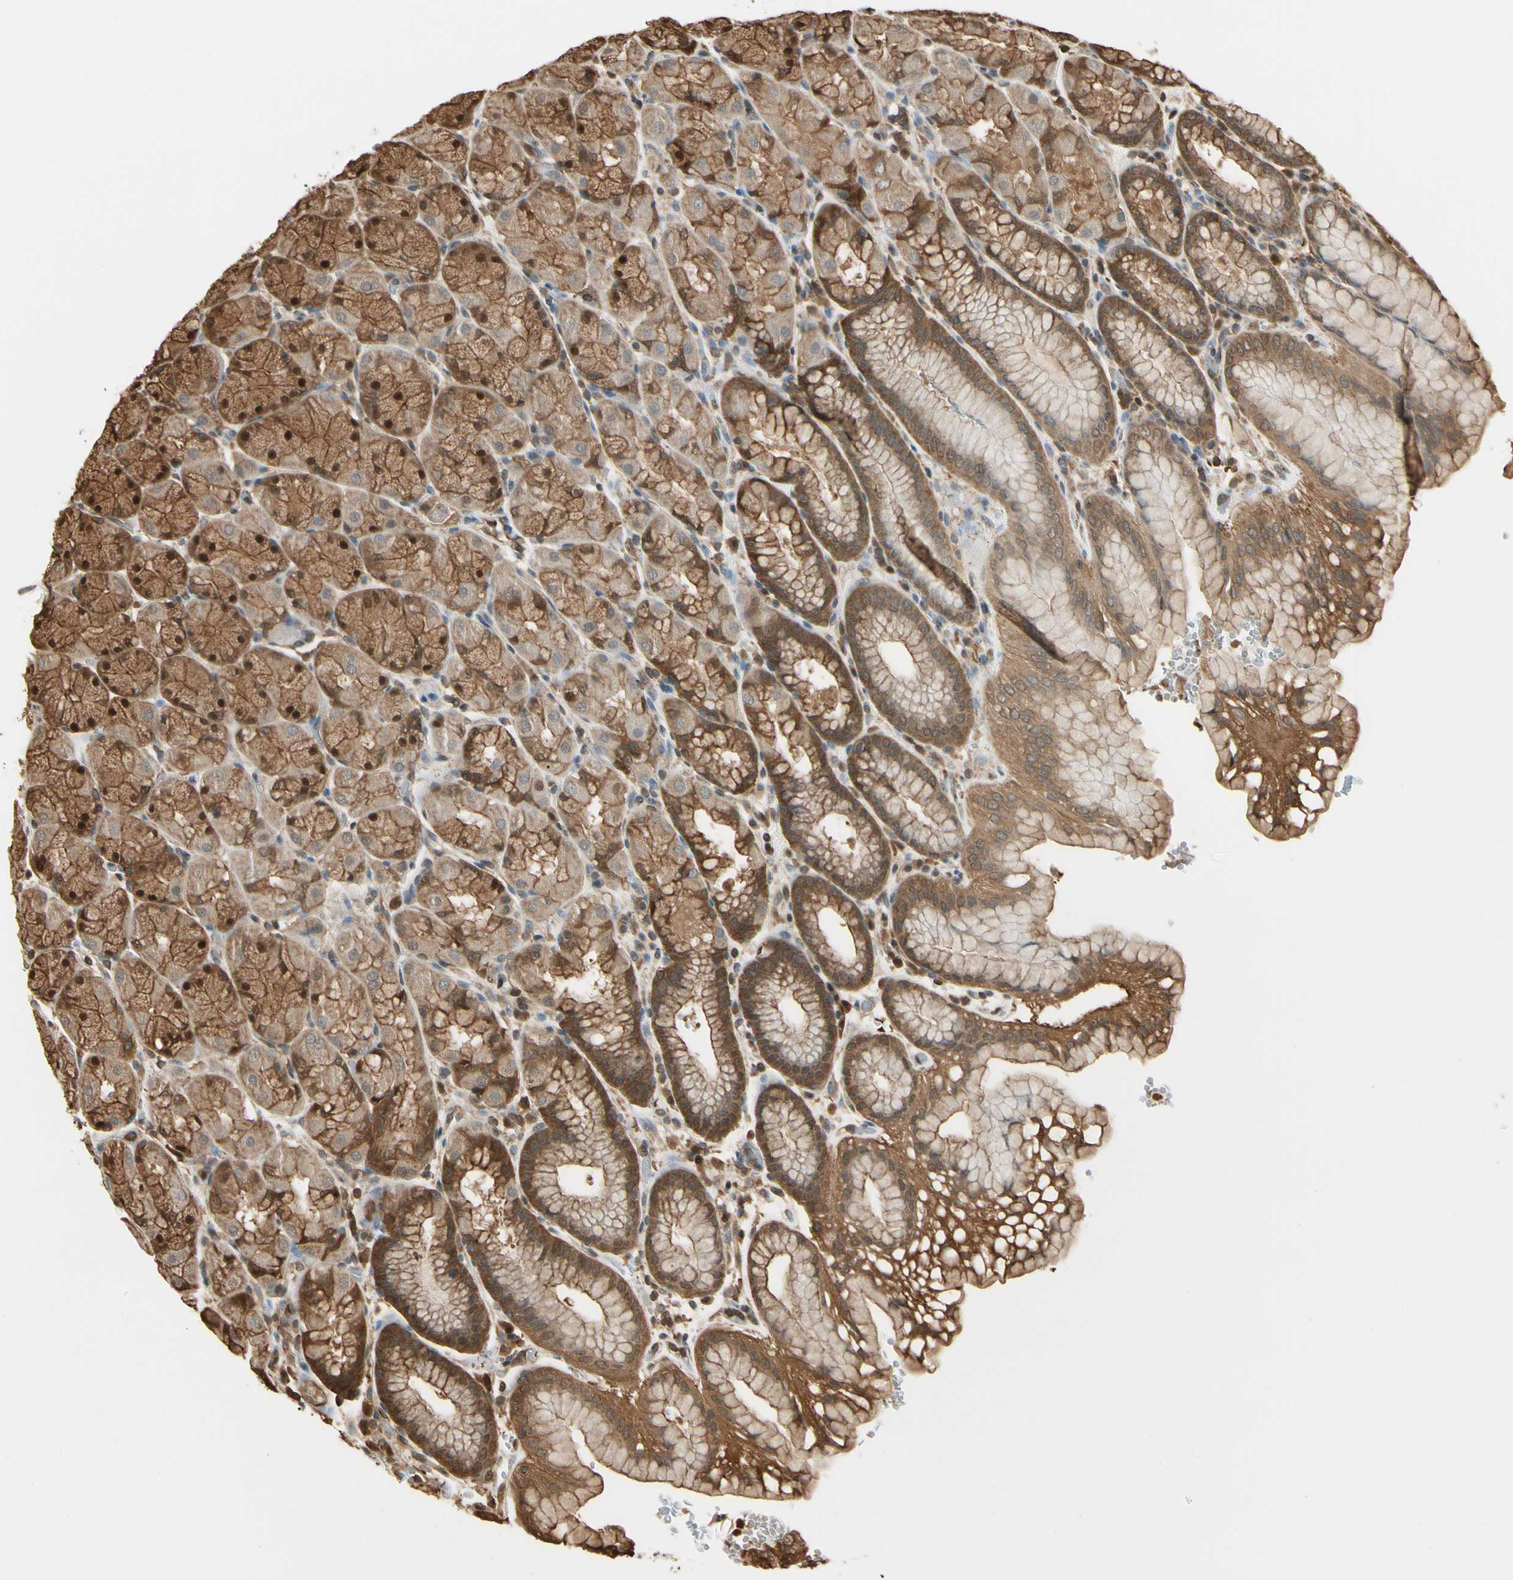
{"staining": {"intensity": "strong", "quantity": ">75%", "location": "cytoplasmic/membranous,nuclear"}, "tissue": "stomach", "cell_type": "Glandular cells", "image_type": "normal", "snomed": [{"axis": "morphology", "description": "Normal tissue, NOS"}, {"axis": "topography", "description": "Stomach, upper"}, {"axis": "topography", "description": "Stomach"}], "caption": "Normal stomach was stained to show a protein in brown. There is high levels of strong cytoplasmic/membranous,nuclear positivity in approximately >75% of glandular cells.", "gene": "YWHAE", "patient": {"sex": "male", "age": 76}}